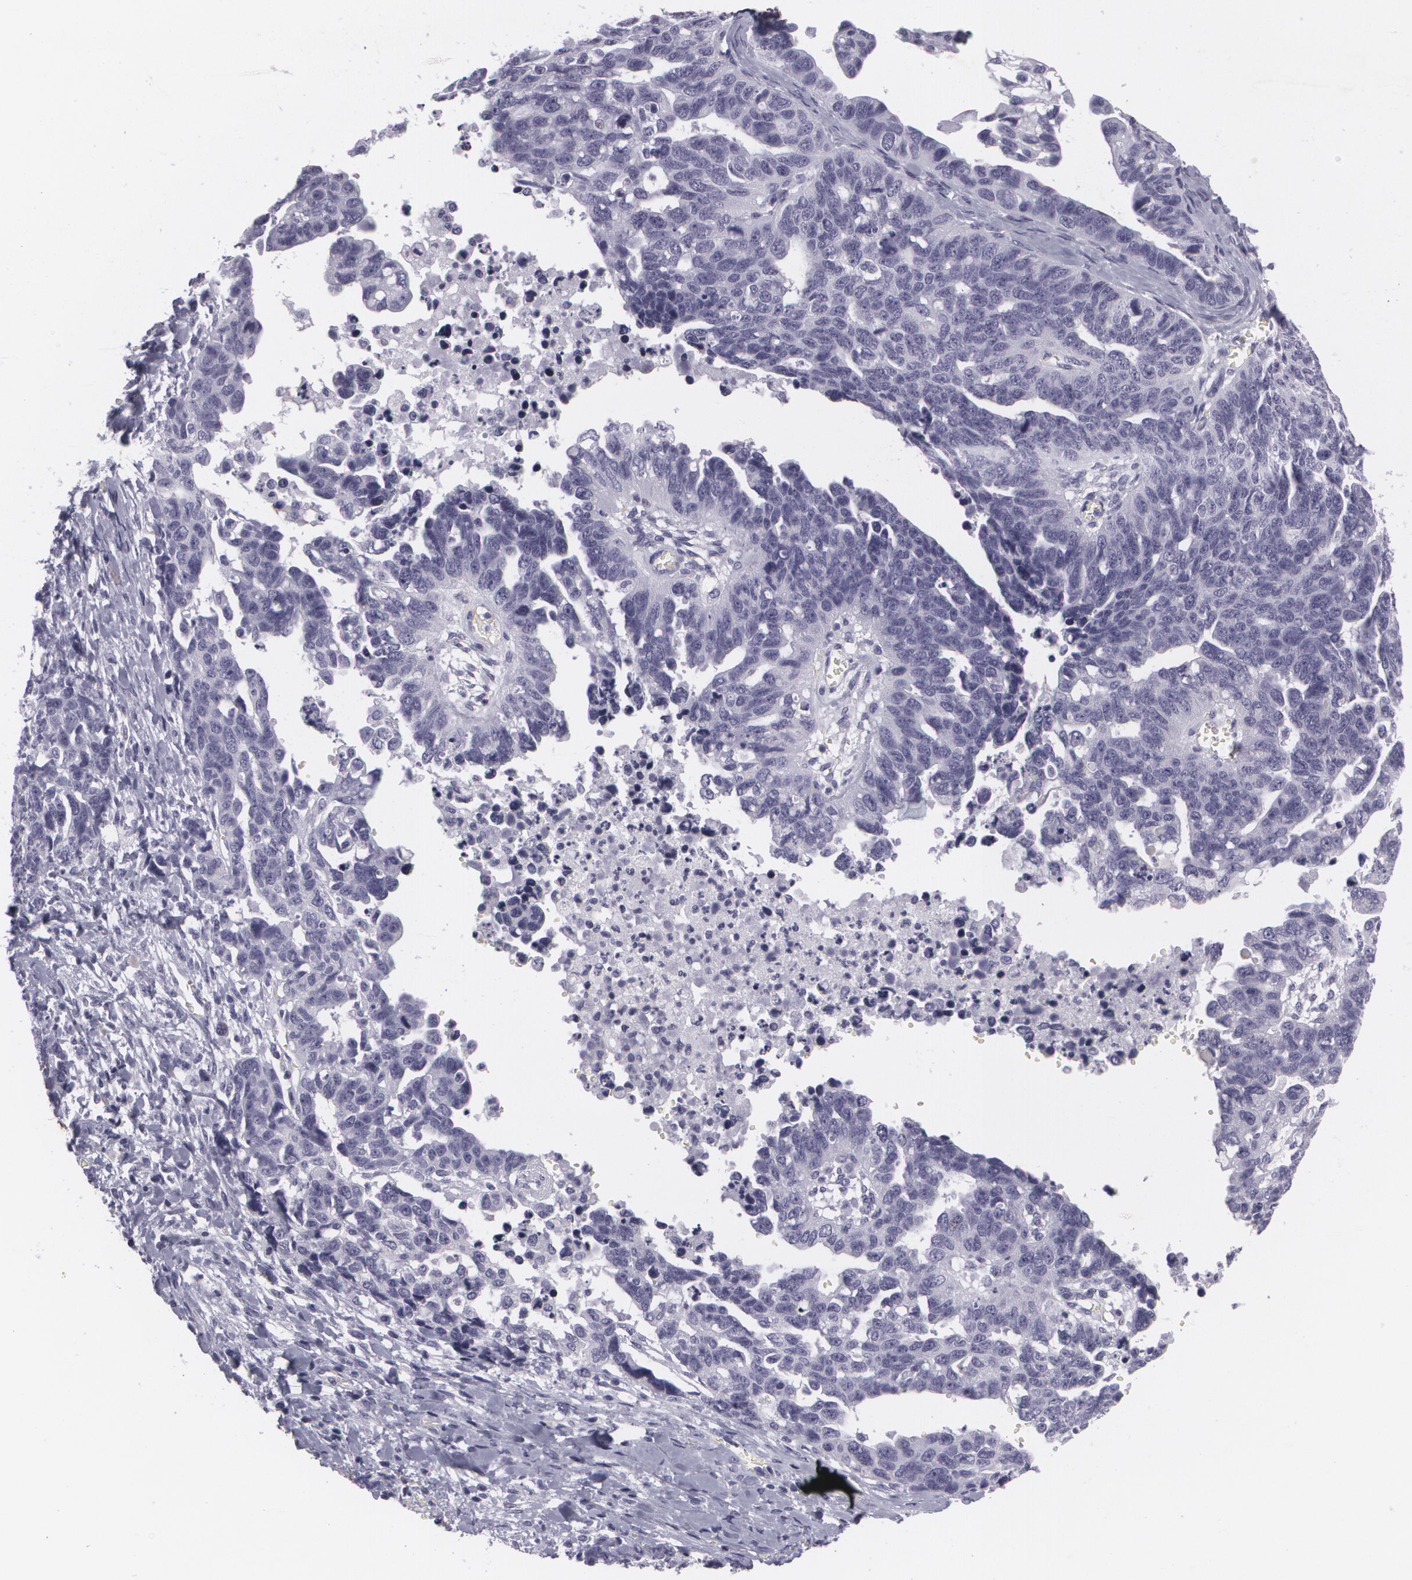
{"staining": {"intensity": "negative", "quantity": "none", "location": "none"}, "tissue": "ovarian cancer", "cell_type": "Tumor cells", "image_type": "cancer", "snomed": [{"axis": "morphology", "description": "Cystadenocarcinoma, serous, NOS"}, {"axis": "topography", "description": "Ovary"}], "caption": "The image displays no significant staining in tumor cells of ovarian cancer.", "gene": "MAP2", "patient": {"sex": "female", "age": 69}}